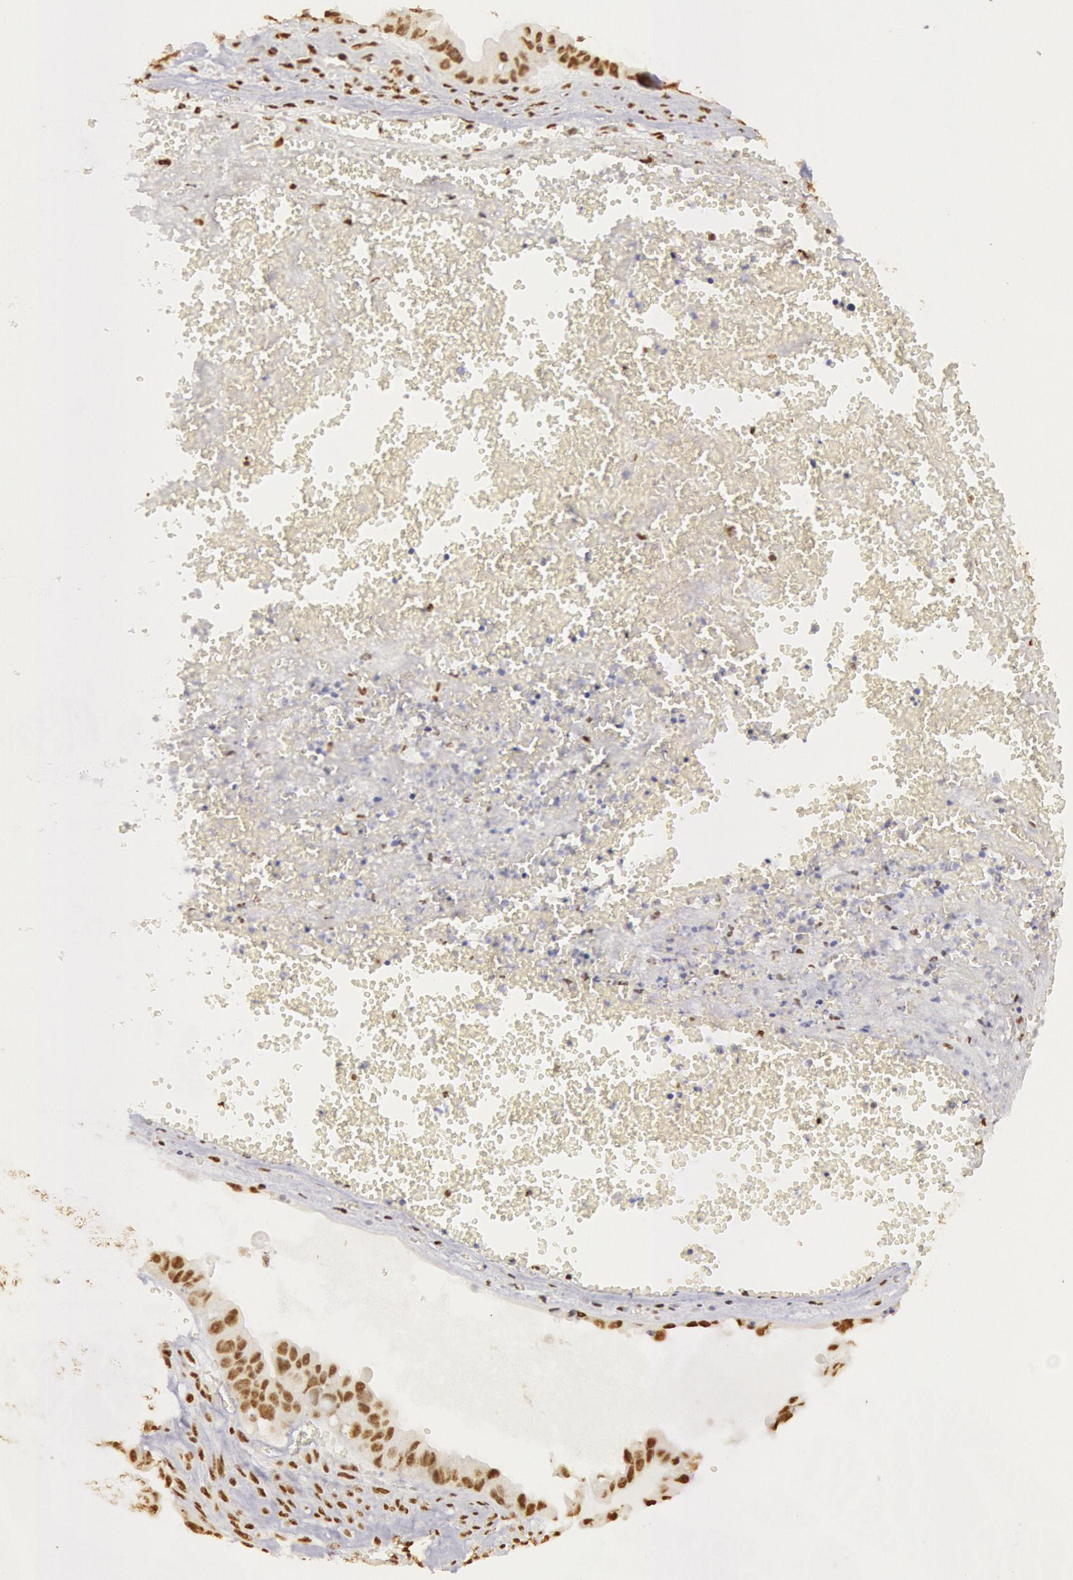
{"staining": {"intensity": "moderate", "quantity": ">75%", "location": "nuclear"}, "tissue": "ovarian cancer", "cell_type": "Tumor cells", "image_type": "cancer", "snomed": [{"axis": "morphology", "description": "Carcinoma, endometroid"}, {"axis": "topography", "description": "Ovary"}], "caption": "An immunohistochemistry (IHC) photomicrograph of tumor tissue is shown. Protein staining in brown labels moderate nuclear positivity in ovarian cancer within tumor cells.", "gene": "HNRNPH2", "patient": {"sex": "female", "age": 85}}